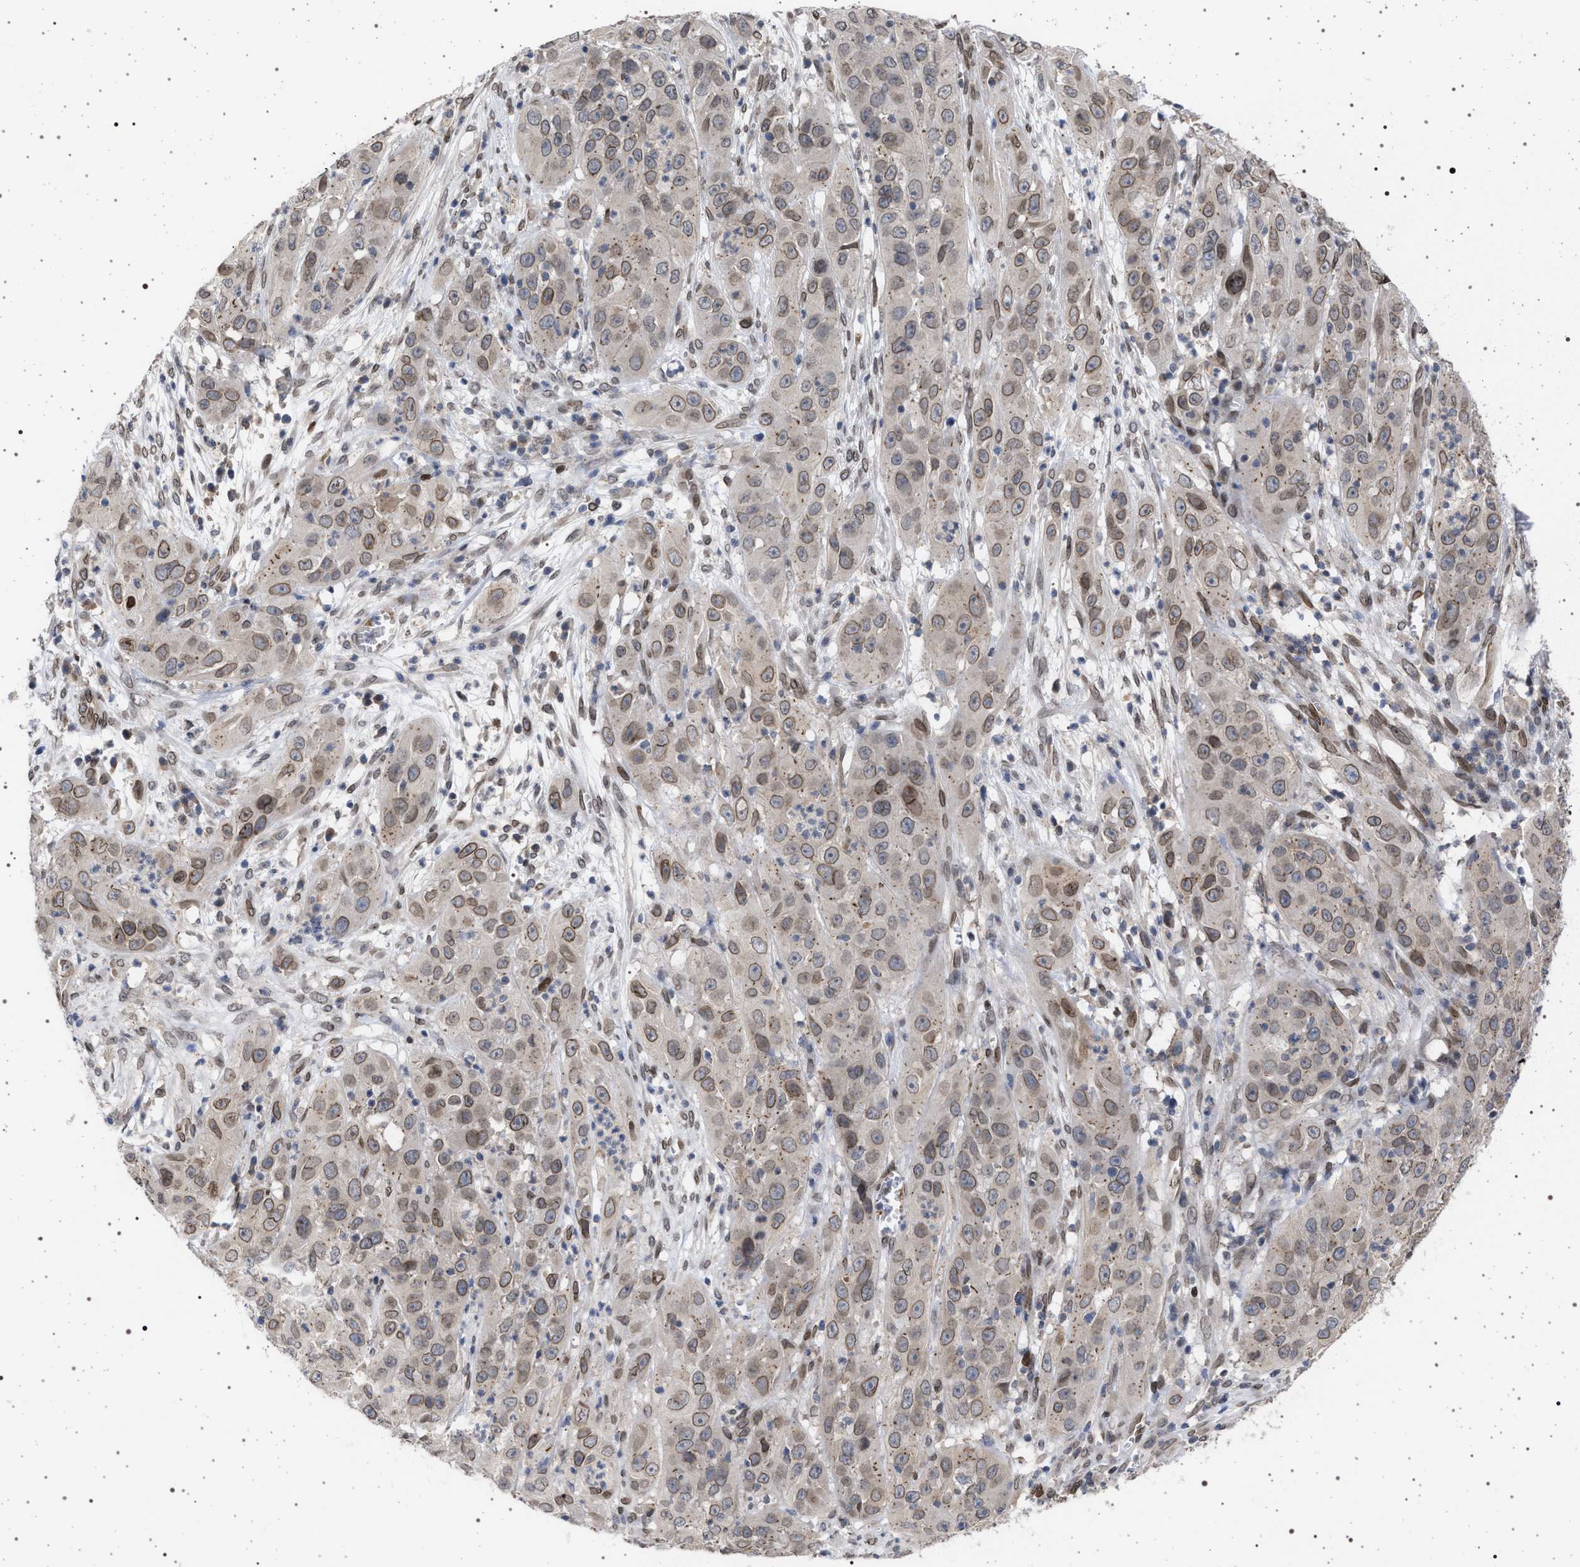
{"staining": {"intensity": "moderate", "quantity": "25%-75%", "location": "cytoplasmic/membranous,nuclear"}, "tissue": "cervical cancer", "cell_type": "Tumor cells", "image_type": "cancer", "snomed": [{"axis": "morphology", "description": "Squamous cell carcinoma, NOS"}, {"axis": "topography", "description": "Cervix"}], "caption": "This image reveals cervical squamous cell carcinoma stained with immunohistochemistry (IHC) to label a protein in brown. The cytoplasmic/membranous and nuclear of tumor cells show moderate positivity for the protein. Nuclei are counter-stained blue.", "gene": "ING2", "patient": {"sex": "female", "age": 32}}